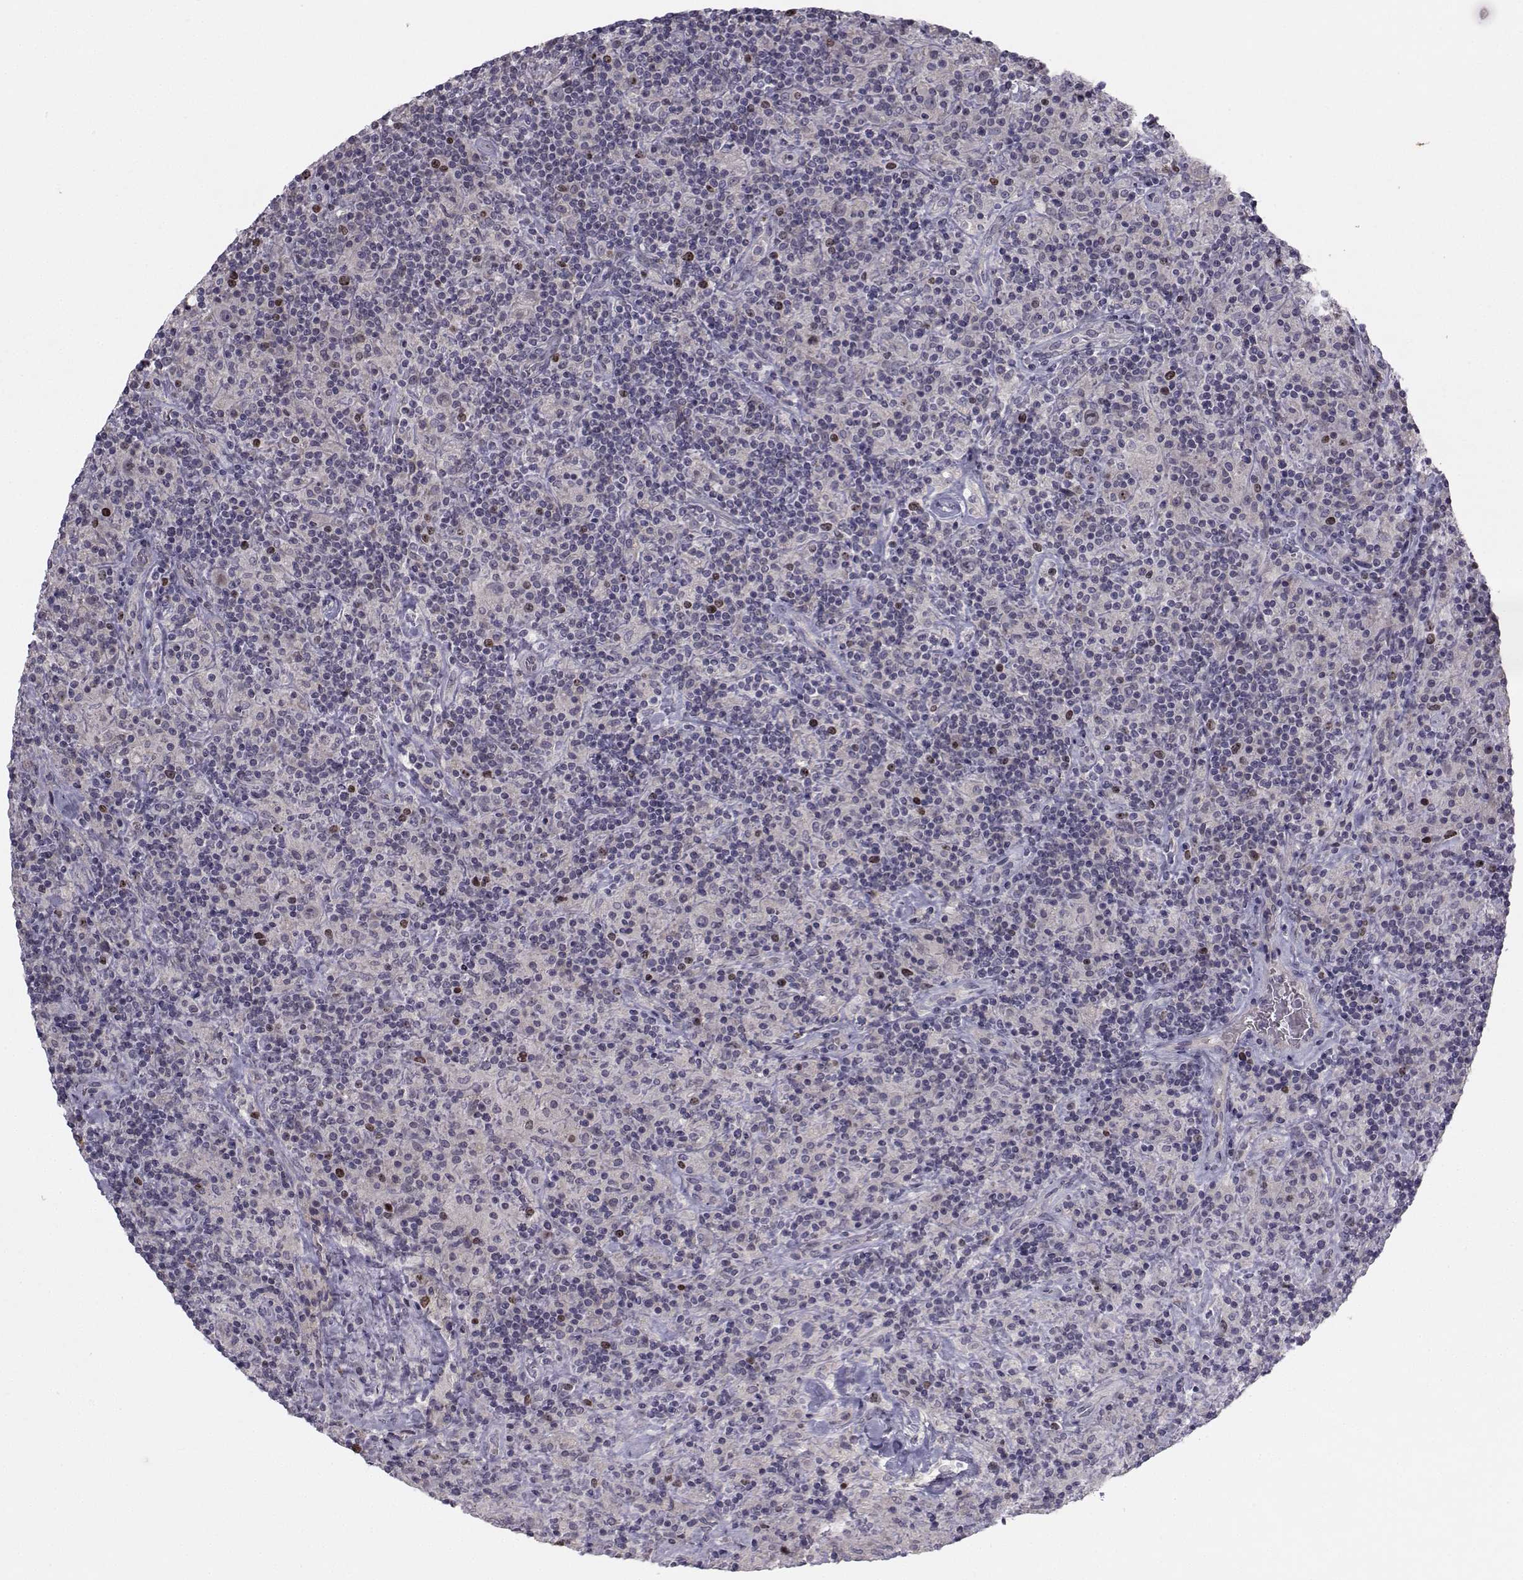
{"staining": {"intensity": "negative", "quantity": "none", "location": "none"}, "tissue": "lymphoma", "cell_type": "Tumor cells", "image_type": "cancer", "snomed": [{"axis": "morphology", "description": "Hodgkin's disease, NOS"}, {"axis": "topography", "description": "Lymph node"}], "caption": "There is no significant staining in tumor cells of lymphoma.", "gene": "LRP8", "patient": {"sex": "male", "age": 70}}